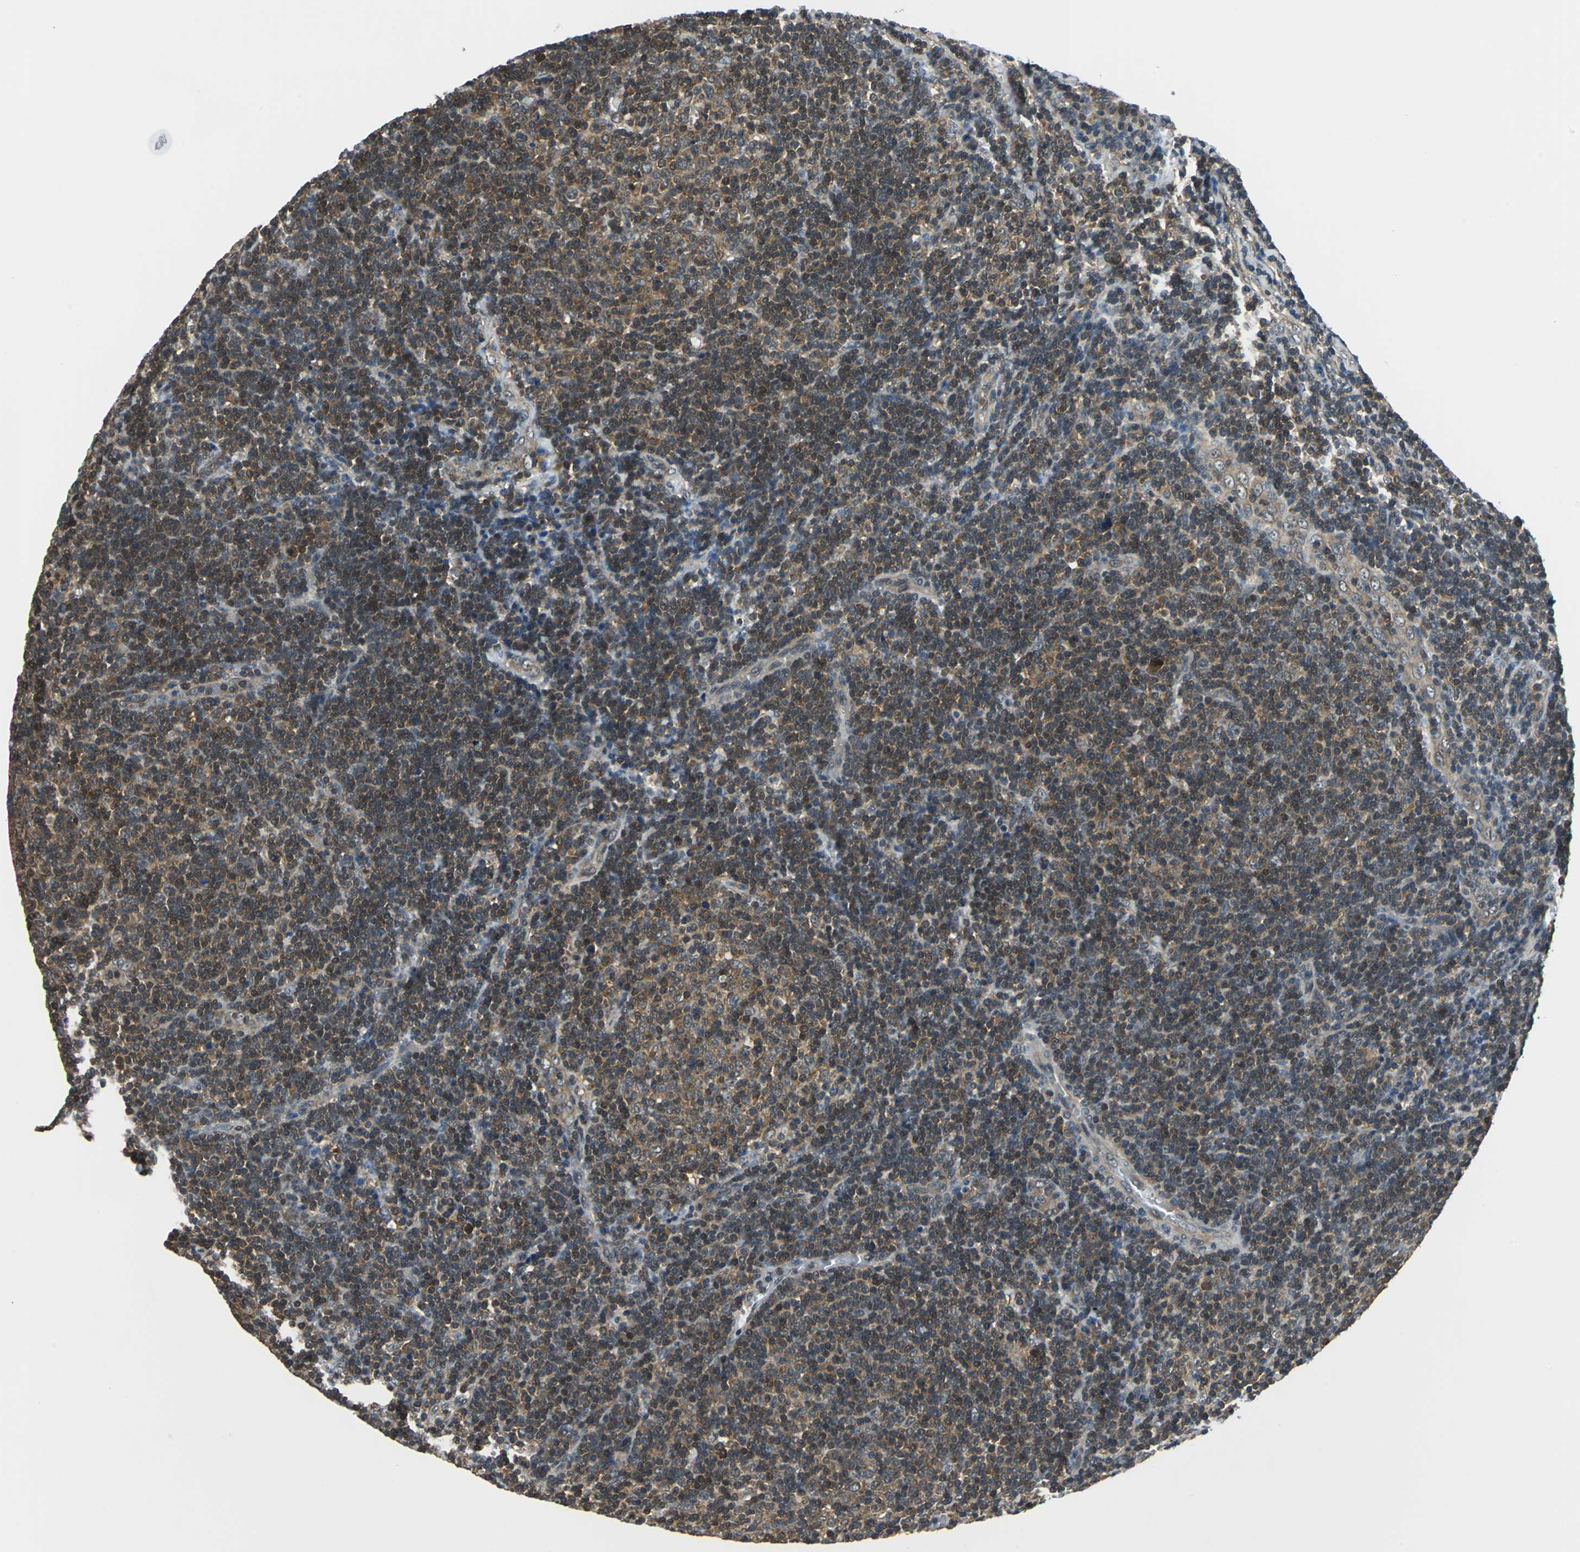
{"staining": {"intensity": "strong", "quantity": "25%-75%", "location": "cytoplasmic/membranous,nuclear"}, "tissue": "lymphoma", "cell_type": "Tumor cells", "image_type": "cancer", "snomed": [{"axis": "morphology", "description": "Malignant lymphoma, non-Hodgkin's type, Low grade"}, {"axis": "topography", "description": "Lymph node"}], "caption": "Immunohistochemical staining of human lymphoma displays strong cytoplasmic/membranous and nuclear protein positivity in about 25%-75% of tumor cells.", "gene": "ARPC3", "patient": {"sex": "male", "age": 70}}